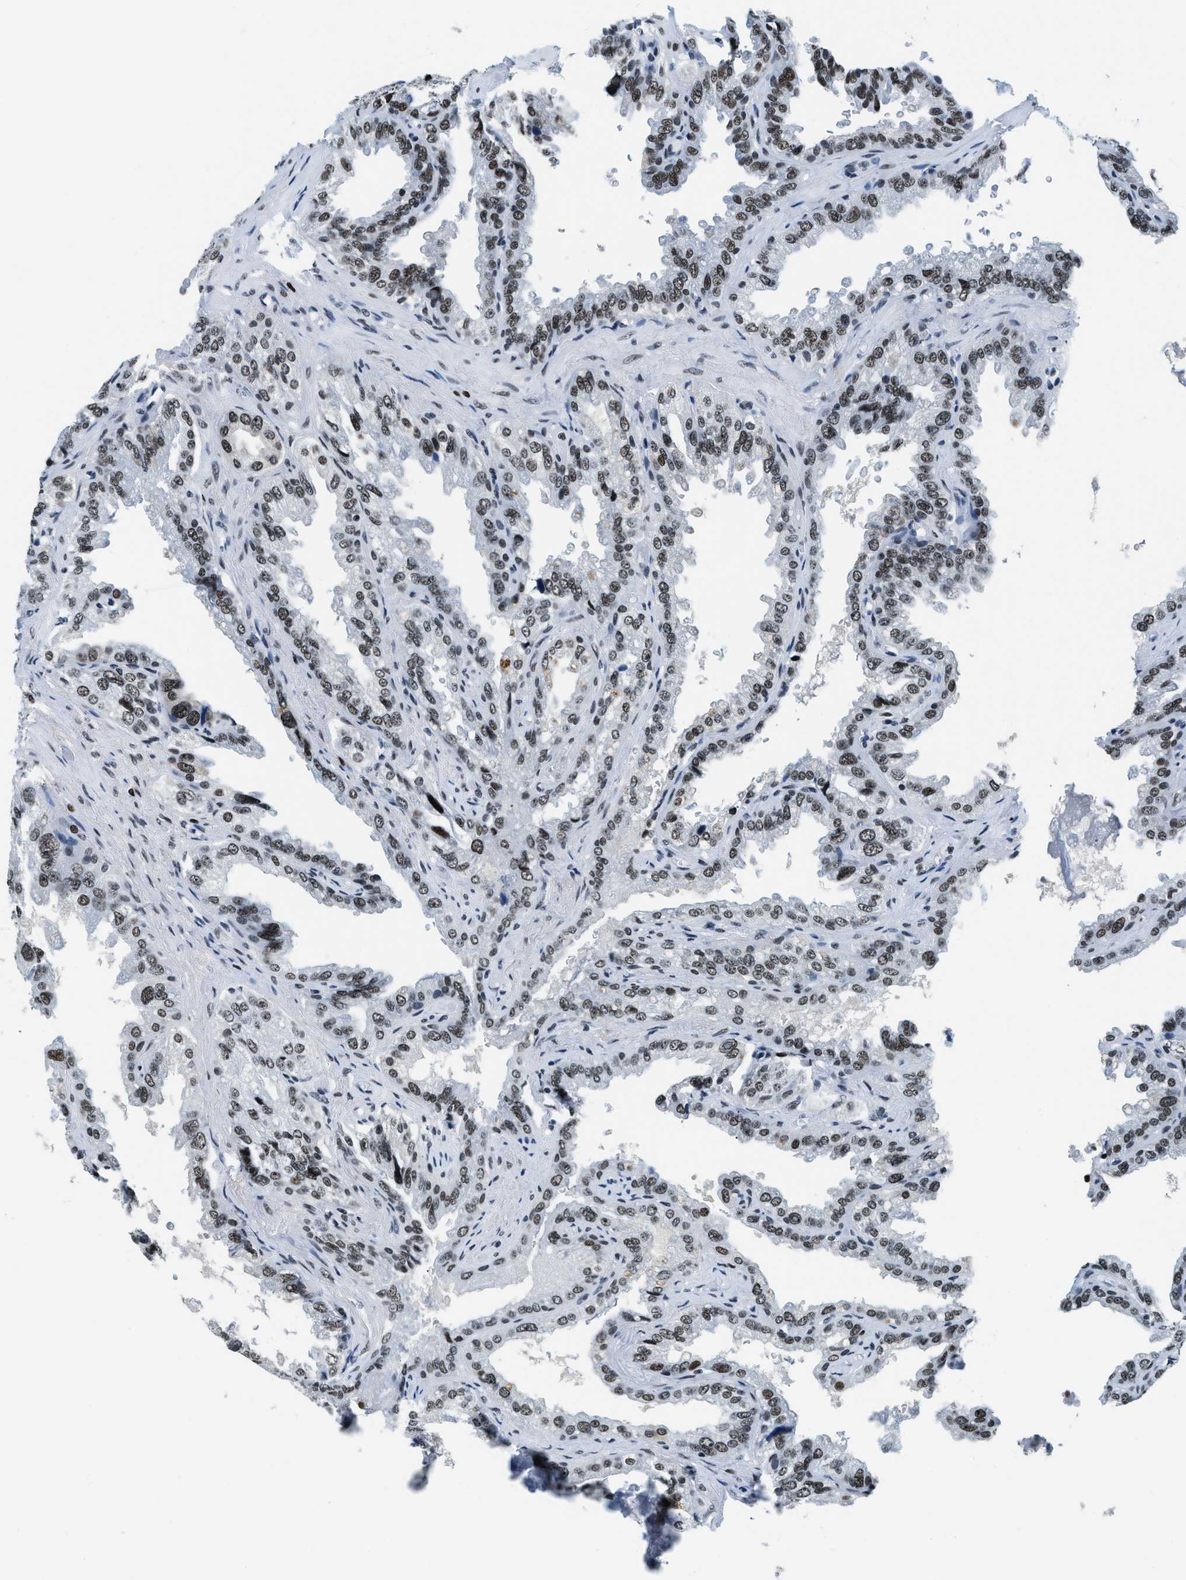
{"staining": {"intensity": "moderate", "quantity": "25%-75%", "location": "nuclear"}, "tissue": "seminal vesicle", "cell_type": "Glandular cells", "image_type": "normal", "snomed": [{"axis": "morphology", "description": "Normal tissue, NOS"}, {"axis": "topography", "description": "Seminal veicle"}], "caption": "Immunohistochemistry (IHC) photomicrograph of normal seminal vesicle: seminal vesicle stained using immunohistochemistry demonstrates medium levels of moderate protein expression localized specifically in the nuclear of glandular cells, appearing as a nuclear brown color.", "gene": "TOP1", "patient": {"sex": "male", "age": 68}}